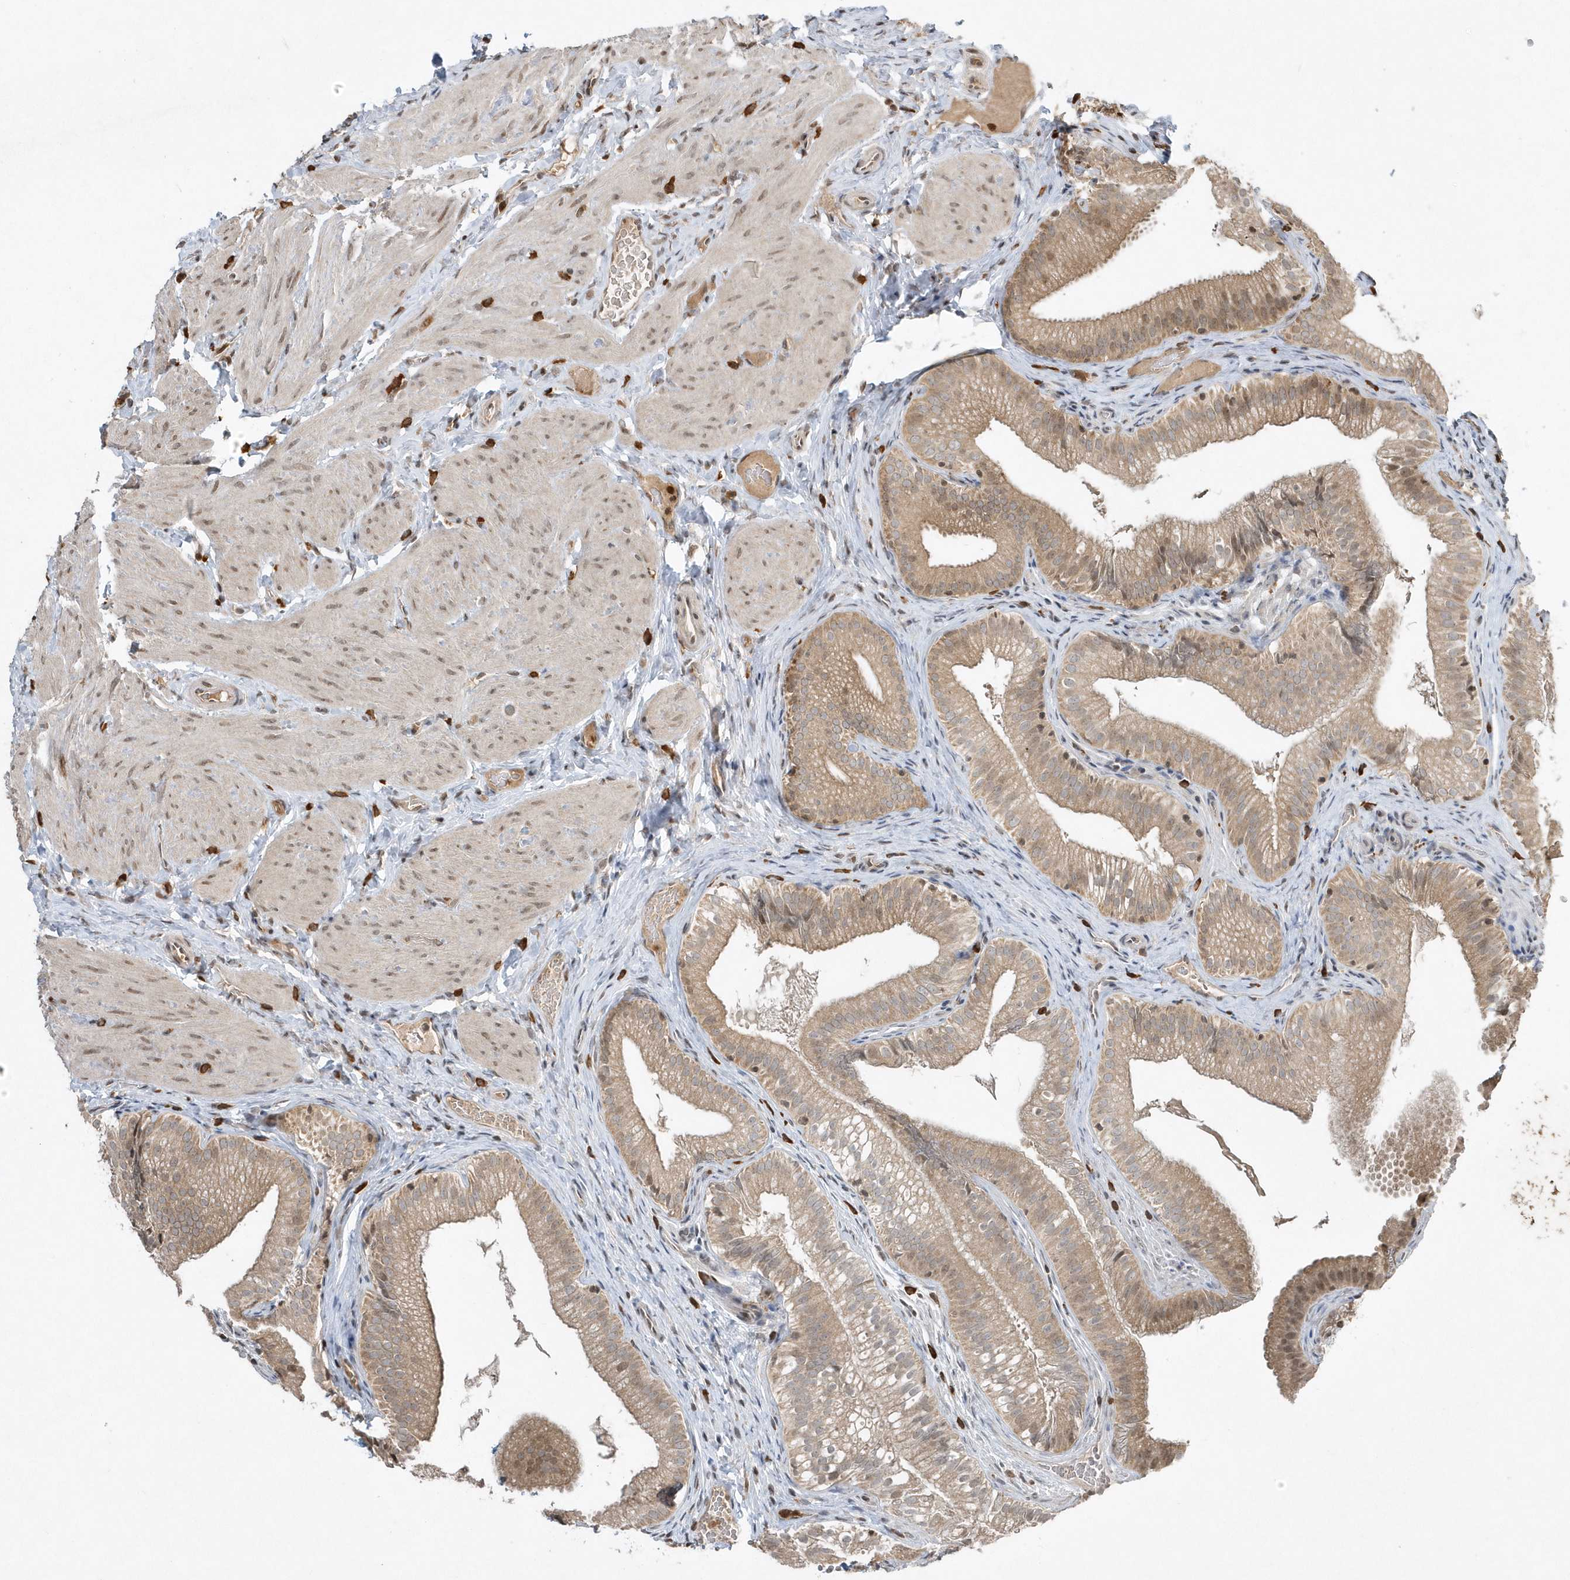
{"staining": {"intensity": "moderate", "quantity": ">75%", "location": "cytoplasmic/membranous,nuclear"}, "tissue": "gallbladder", "cell_type": "Glandular cells", "image_type": "normal", "snomed": [{"axis": "morphology", "description": "Normal tissue, NOS"}, {"axis": "topography", "description": "Gallbladder"}], "caption": "A photomicrograph of gallbladder stained for a protein shows moderate cytoplasmic/membranous,nuclear brown staining in glandular cells.", "gene": "EIF2B1", "patient": {"sex": "female", "age": 30}}